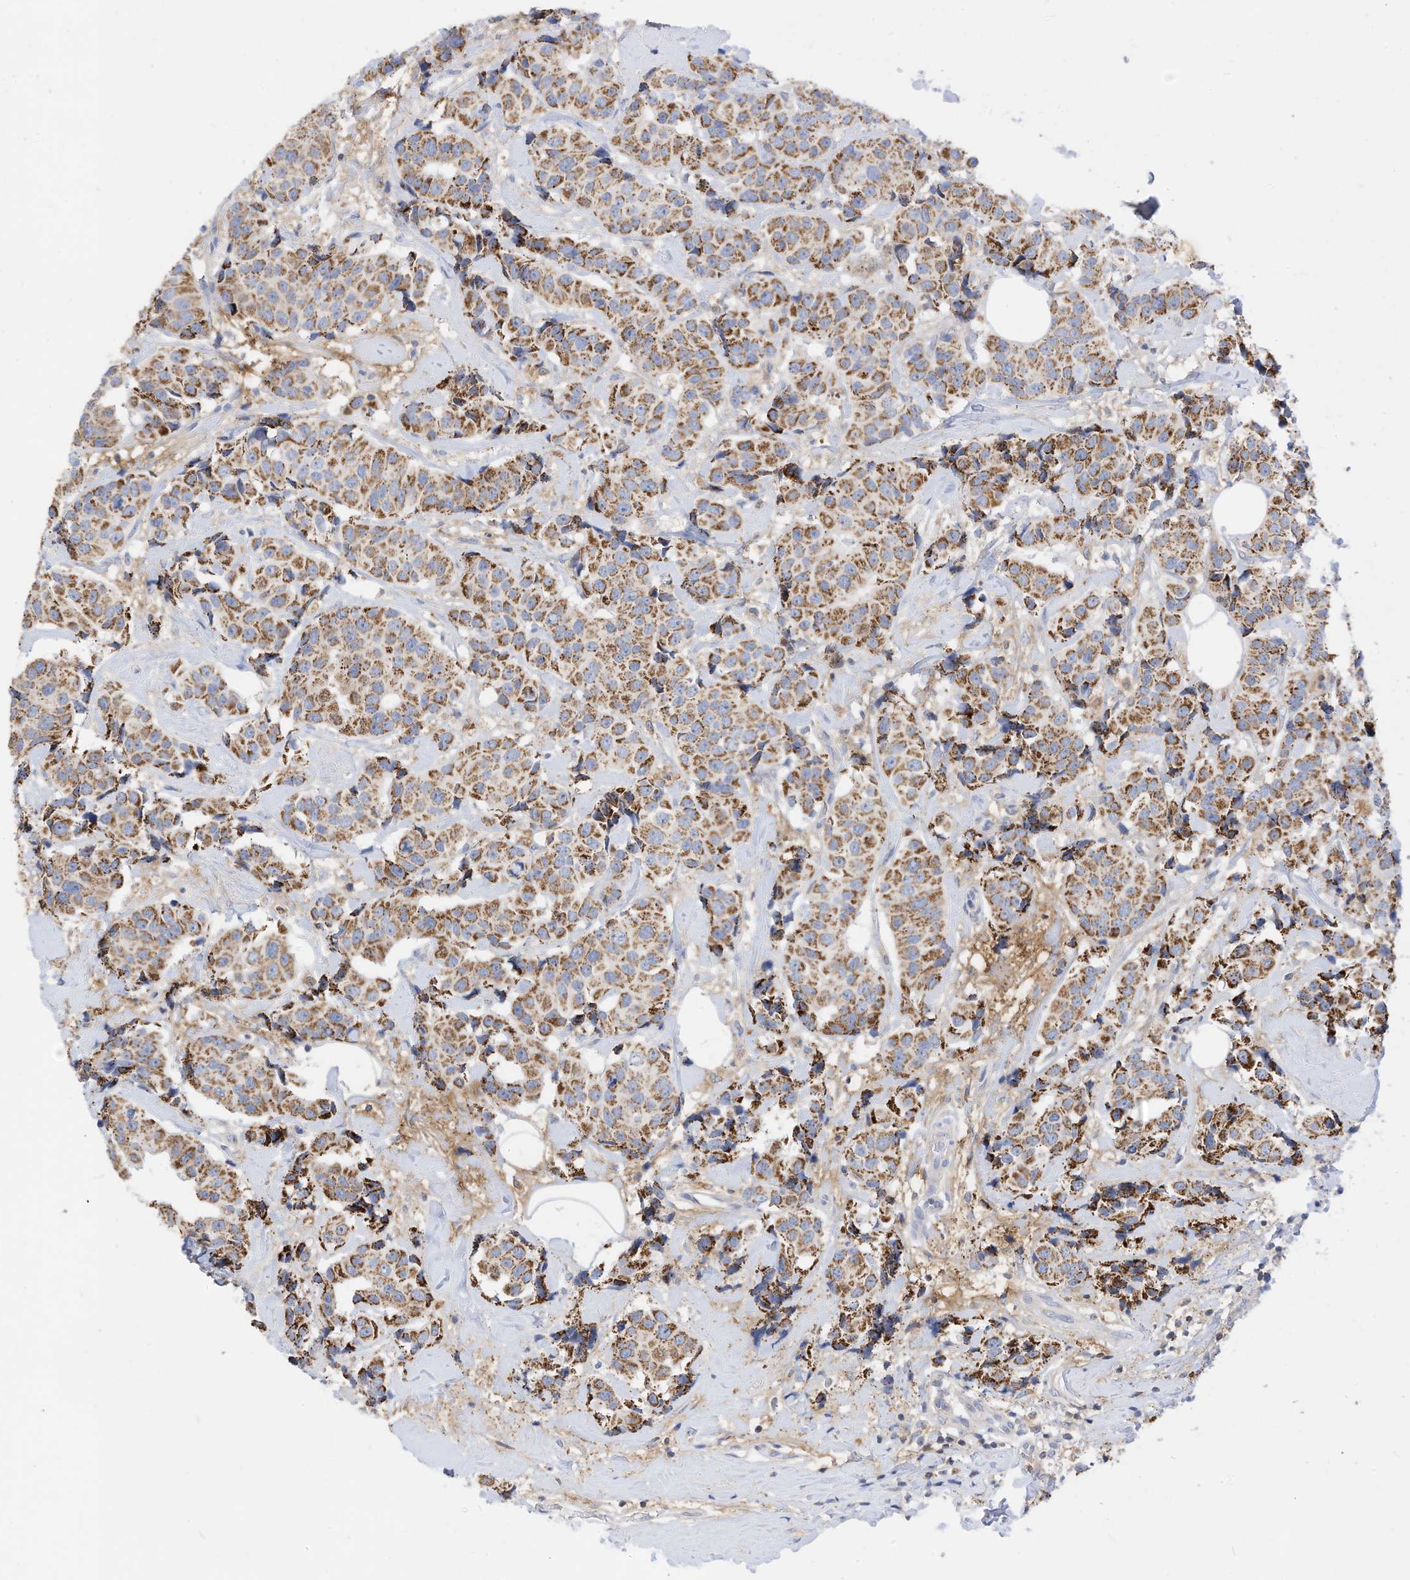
{"staining": {"intensity": "moderate", "quantity": ">75%", "location": "cytoplasmic/membranous"}, "tissue": "breast cancer", "cell_type": "Tumor cells", "image_type": "cancer", "snomed": [{"axis": "morphology", "description": "Normal tissue, NOS"}, {"axis": "morphology", "description": "Duct carcinoma"}, {"axis": "topography", "description": "Breast"}], "caption": "Breast infiltrating ductal carcinoma tissue displays moderate cytoplasmic/membranous positivity in approximately >75% of tumor cells, visualized by immunohistochemistry. Using DAB (3,3'-diaminobenzidine) (brown) and hematoxylin (blue) stains, captured at high magnification using brightfield microscopy.", "gene": "RHOH", "patient": {"sex": "female", "age": 39}}